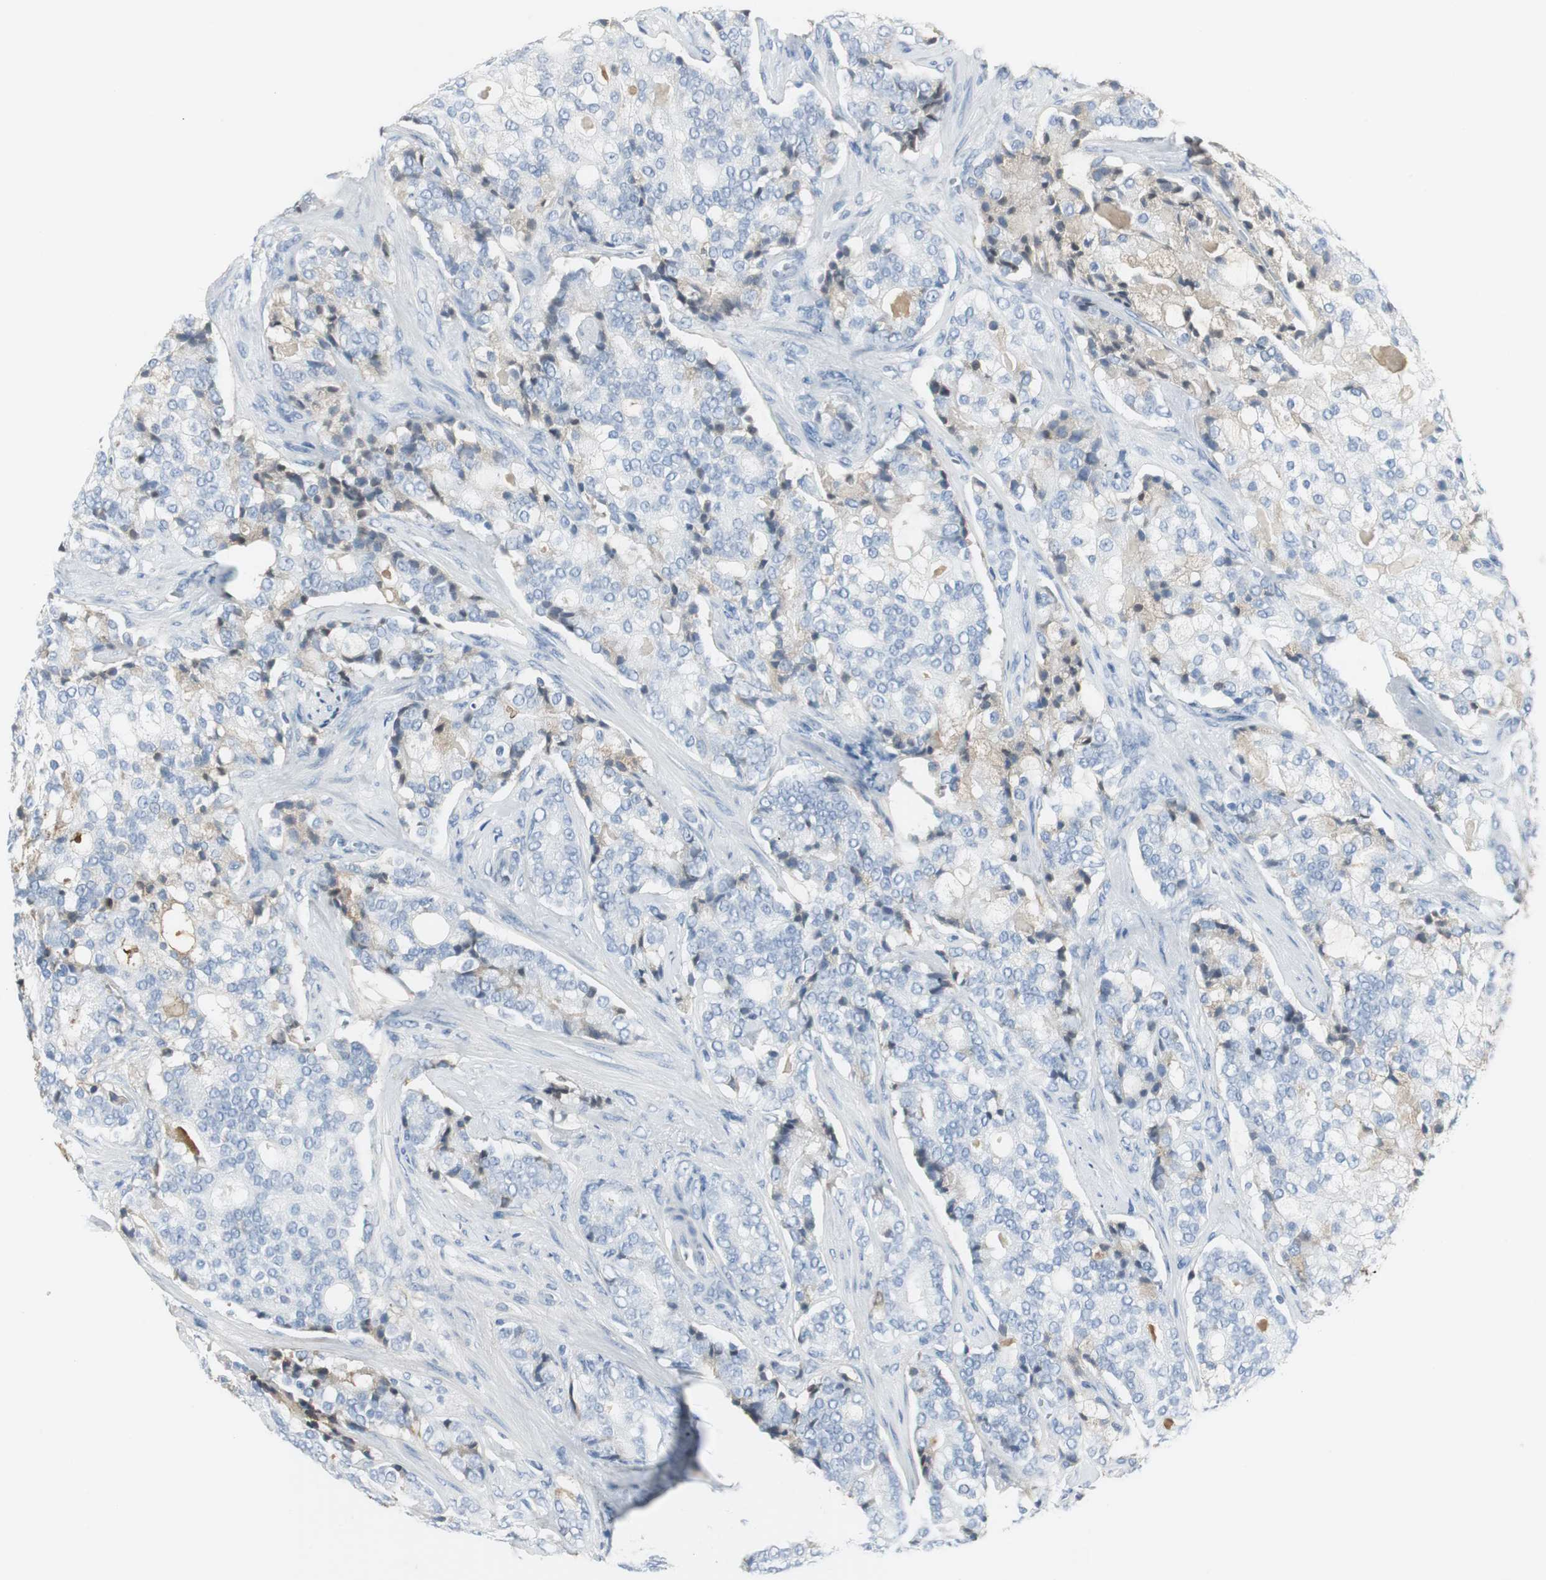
{"staining": {"intensity": "negative", "quantity": "none", "location": "none"}, "tissue": "prostate cancer", "cell_type": "Tumor cells", "image_type": "cancer", "snomed": [{"axis": "morphology", "description": "Adenocarcinoma, Low grade"}, {"axis": "topography", "description": "Prostate"}], "caption": "The image demonstrates no significant positivity in tumor cells of prostate cancer.", "gene": "IGHA1", "patient": {"sex": "male", "age": 58}}